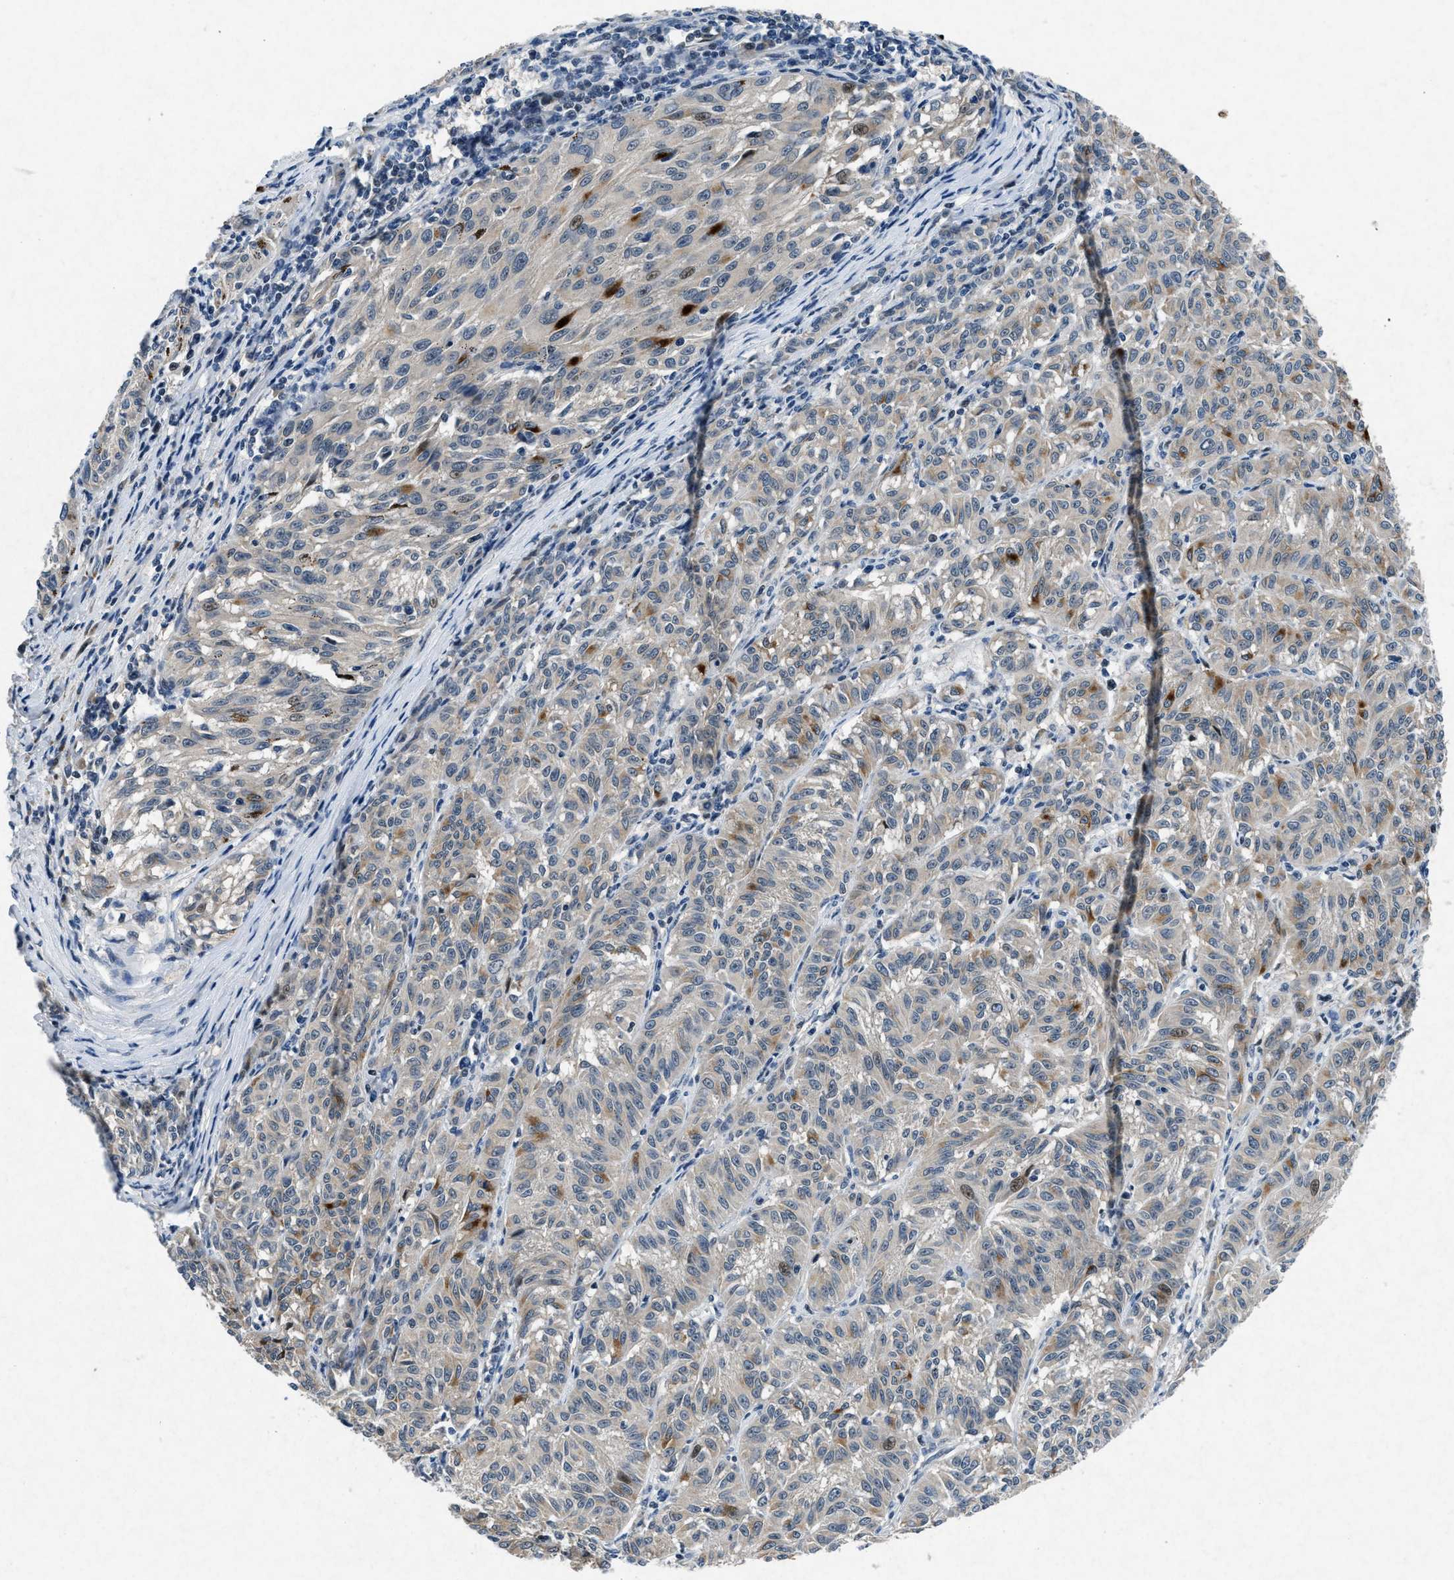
{"staining": {"intensity": "moderate", "quantity": "<25%", "location": "cytoplasmic/membranous"}, "tissue": "melanoma", "cell_type": "Tumor cells", "image_type": "cancer", "snomed": [{"axis": "morphology", "description": "Malignant melanoma, NOS"}, {"axis": "topography", "description": "Skin"}], "caption": "Moderate cytoplasmic/membranous protein positivity is present in approximately <25% of tumor cells in melanoma.", "gene": "PHLDA1", "patient": {"sex": "female", "age": 72}}